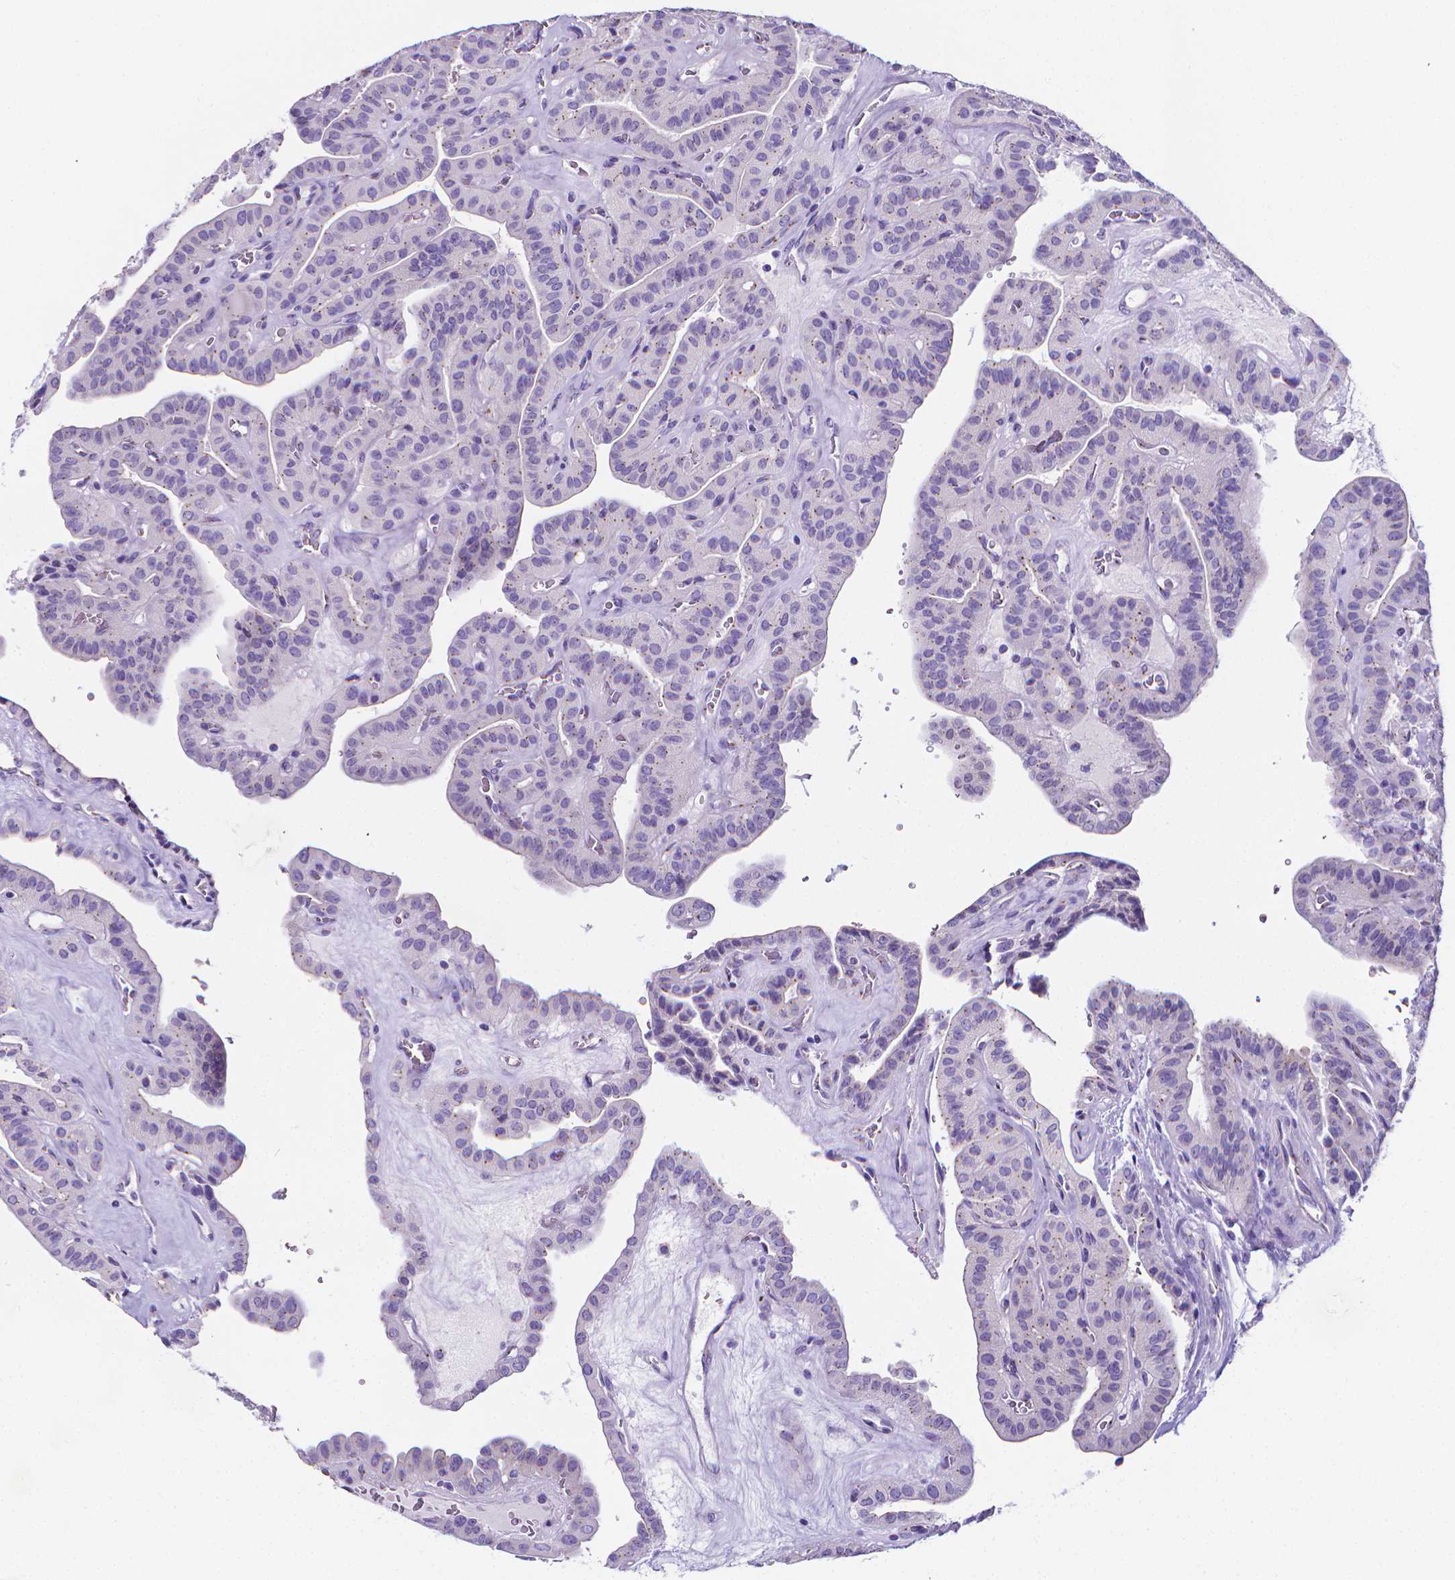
{"staining": {"intensity": "negative", "quantity": "none", "location": "none"}, "tissue": "thyroid cancer", "cell_type": "Tumor cells", "image_type": "cancer", "snomed": [{"axis": "morphology", "description": "Papillary adenocarcinoma, NOS"}, {"axis": "topography", "description": "Thyroid gland"}], "caption": "The histopathology image demonstrates no staining of tumor cells in thyroid cancer (papillary adenocarcinoma).", "gene": "LRRC73", "patient": {"sex": "male", "age": 52}}